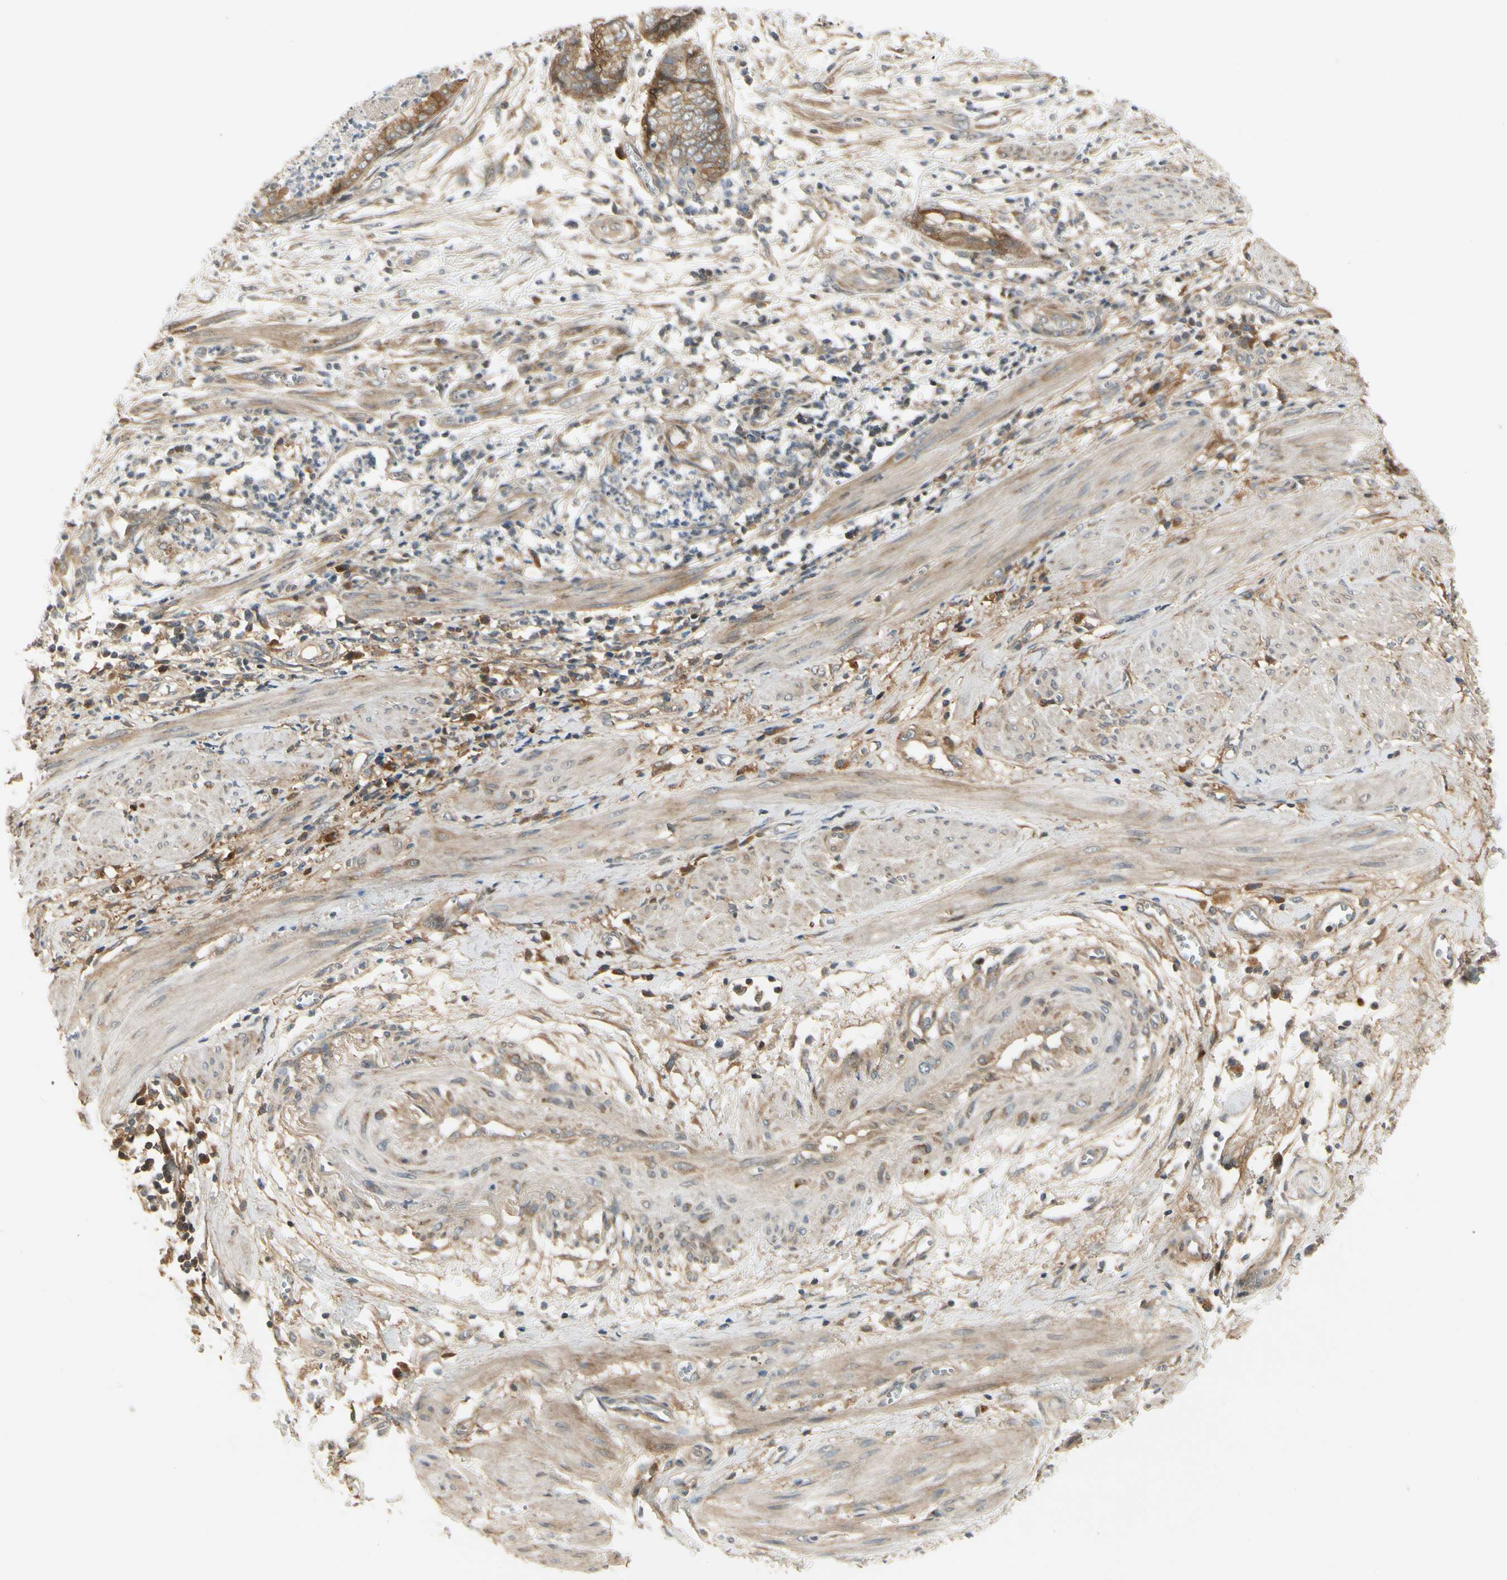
{"staining": {"intensity": "moderate", "quantity": ">75%", "location": "cytoplasmic/membranous"}, "tissue": "endometrial cancer", "cell_type": "Tumor cells", "image_type": "cancer", "snomed": [{"axis": "morphology", "description": "Necrosis, NOS"}, {"axis": "morphology", "description": "Adenocarcinoma, NOS"}, {"axis": "topography", "description": "Endometrium"}], "caption": "Immunohistochemical staining of human endometrial cancer (adenocarcinoma) shows medium levels of moderate cytoplasmic/membranous staining in approximately >75% of tumor cells.", "gene": "EPHB3", "patient": {"sex": "female", "age": 79}}